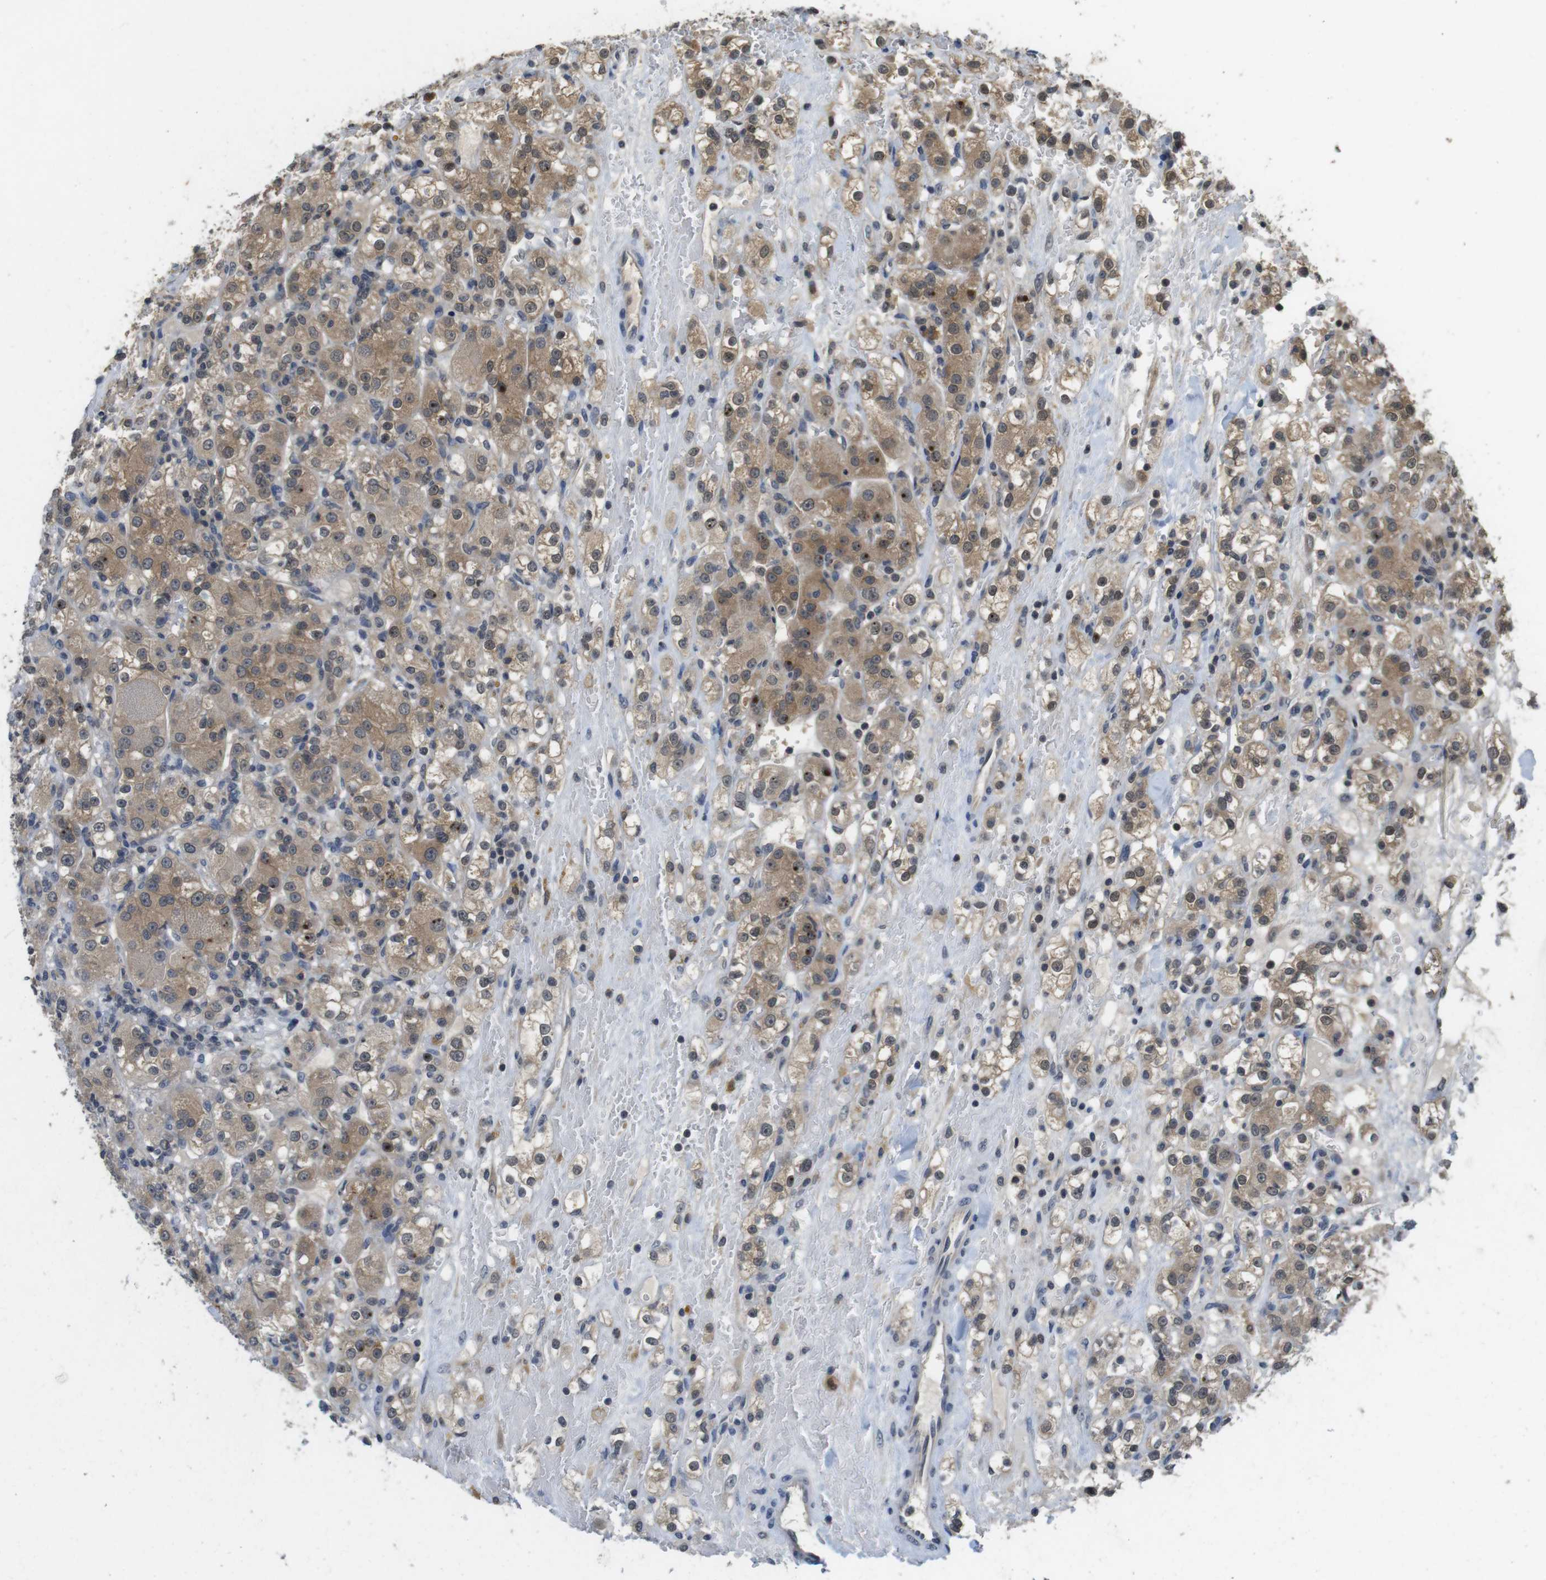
{"staining": {"intensity": "moderate", "quantity": "25%-75%", "location": "cytoplasmic/membranous,nuclear"}, "tissue": "renal cancer", "cell_type": "Tumor cells", "image_type": "cancer", "snomed": [{"axis": "morphology", "description": "Normal tissue, NOS"}, {"axis": "morphology", "description": "Adenocarcinoma, NOS"}, {"axis": "topography", "description": "Kidney"}], "caption": "Protein expression analysis of adenocarcinoma (renal) shows moderate cytoplasmic/membranous and nuclear staining in approximately 25%-75% of tumor cells. Immunohistochemistry stains the protein of interest in brown and the nuclei are stained blue.", "gene": "FADD", "patient": {"sex": "male", "age": 61}}